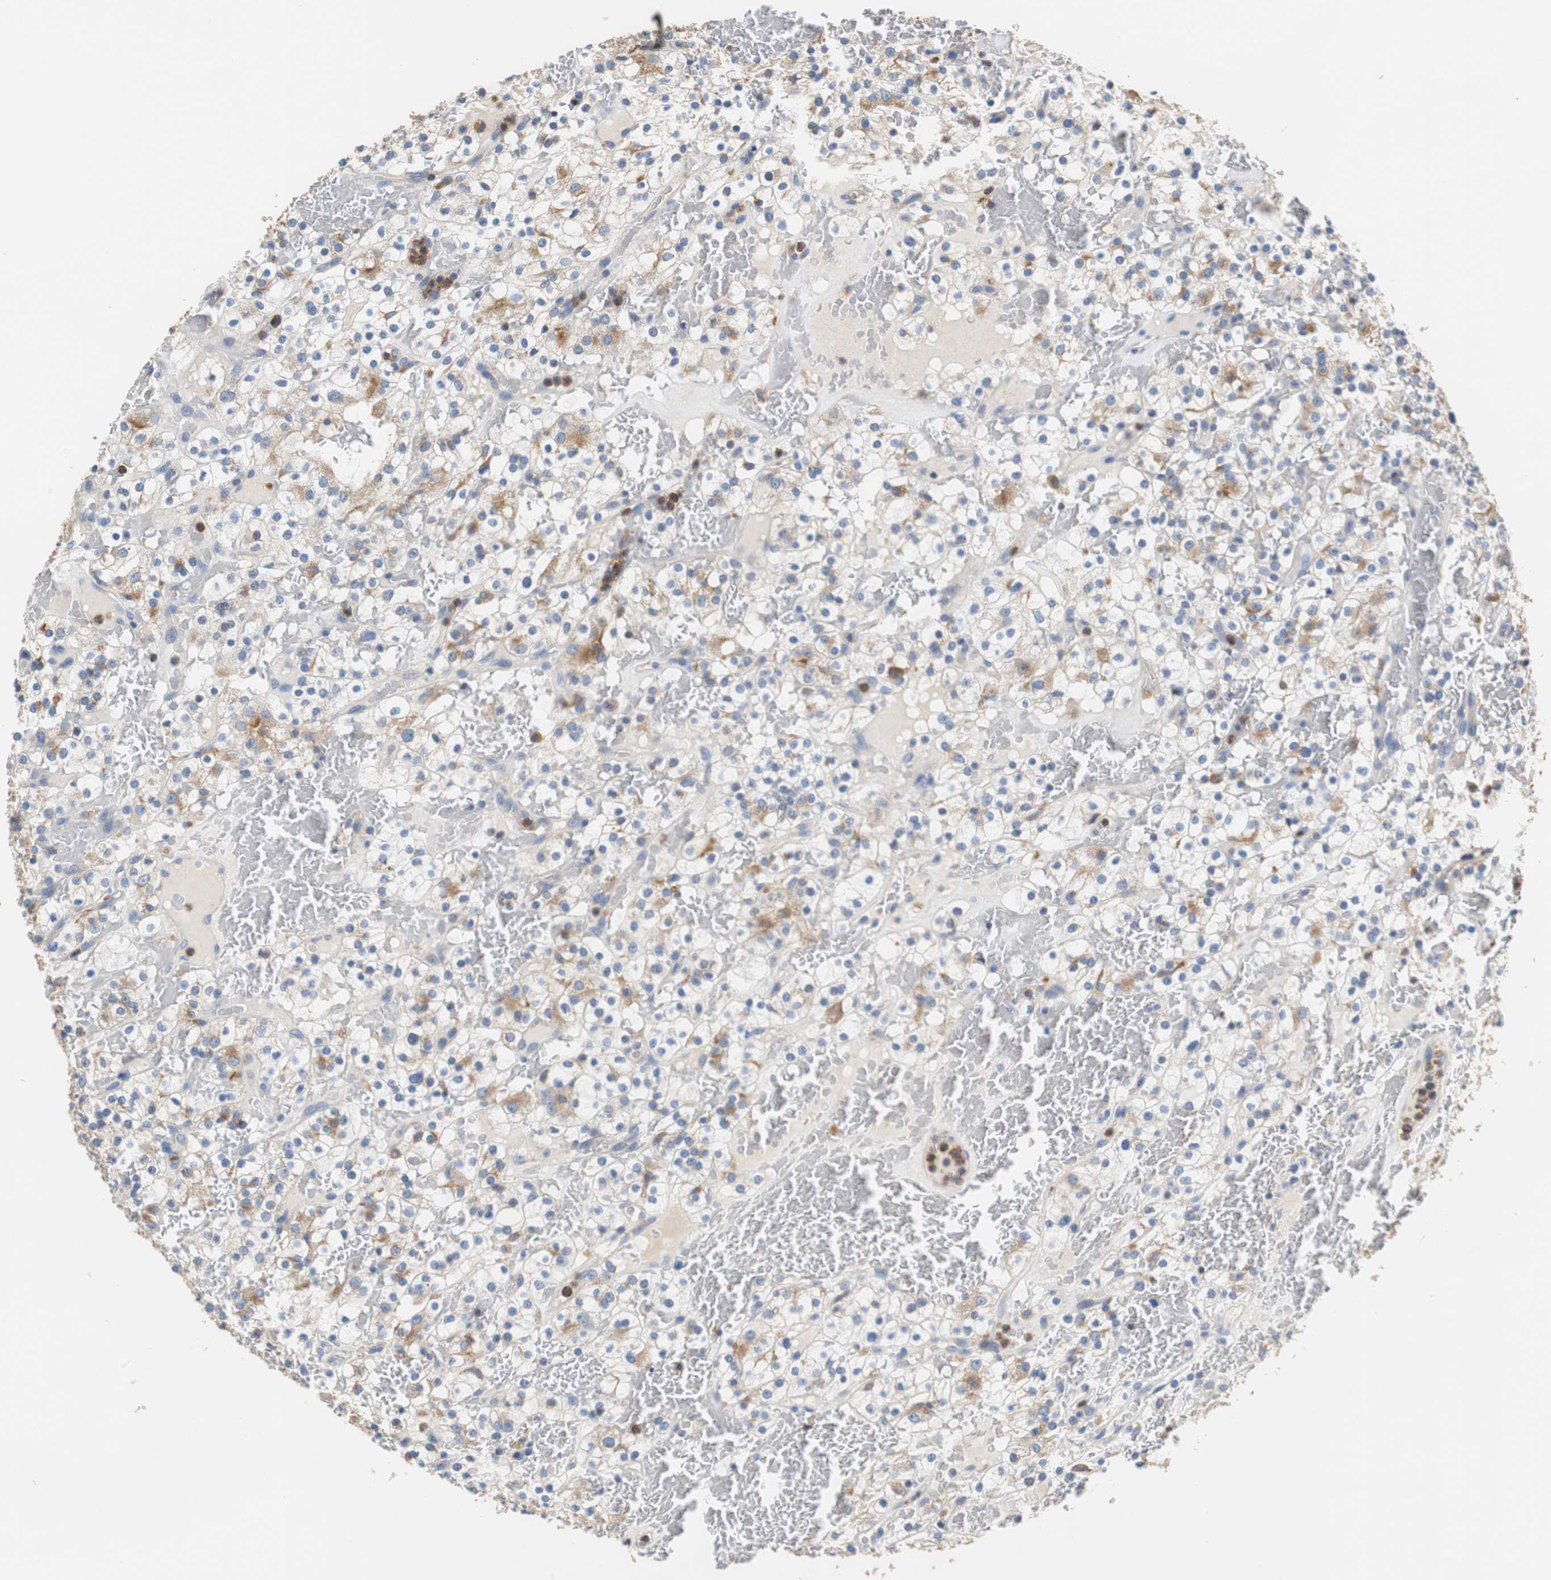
{"staining": {"intensity": "moderate", "quantity": "<25%", "location": "cytoplasmic/membranous"}, "tissue": "renal cancer", "cell_type": "Tumor cells", "image_type": "cancer", "snomed": [{"axis": "morphology", "description": "Normal tissue, NOS"}, {"axis": "morphology", "description": "Adenocarcinoma, NOS"}, {"axis": "topography", "description": "Kidney"}], "caption": "Renal cancer tissue displays moderate cytoplasmic/membranous staining in about <25% of tumor cells, visualized by immunohistochemistry.", "gene": "VAMP8", "patient": {"sex": "female", "age": 72}}